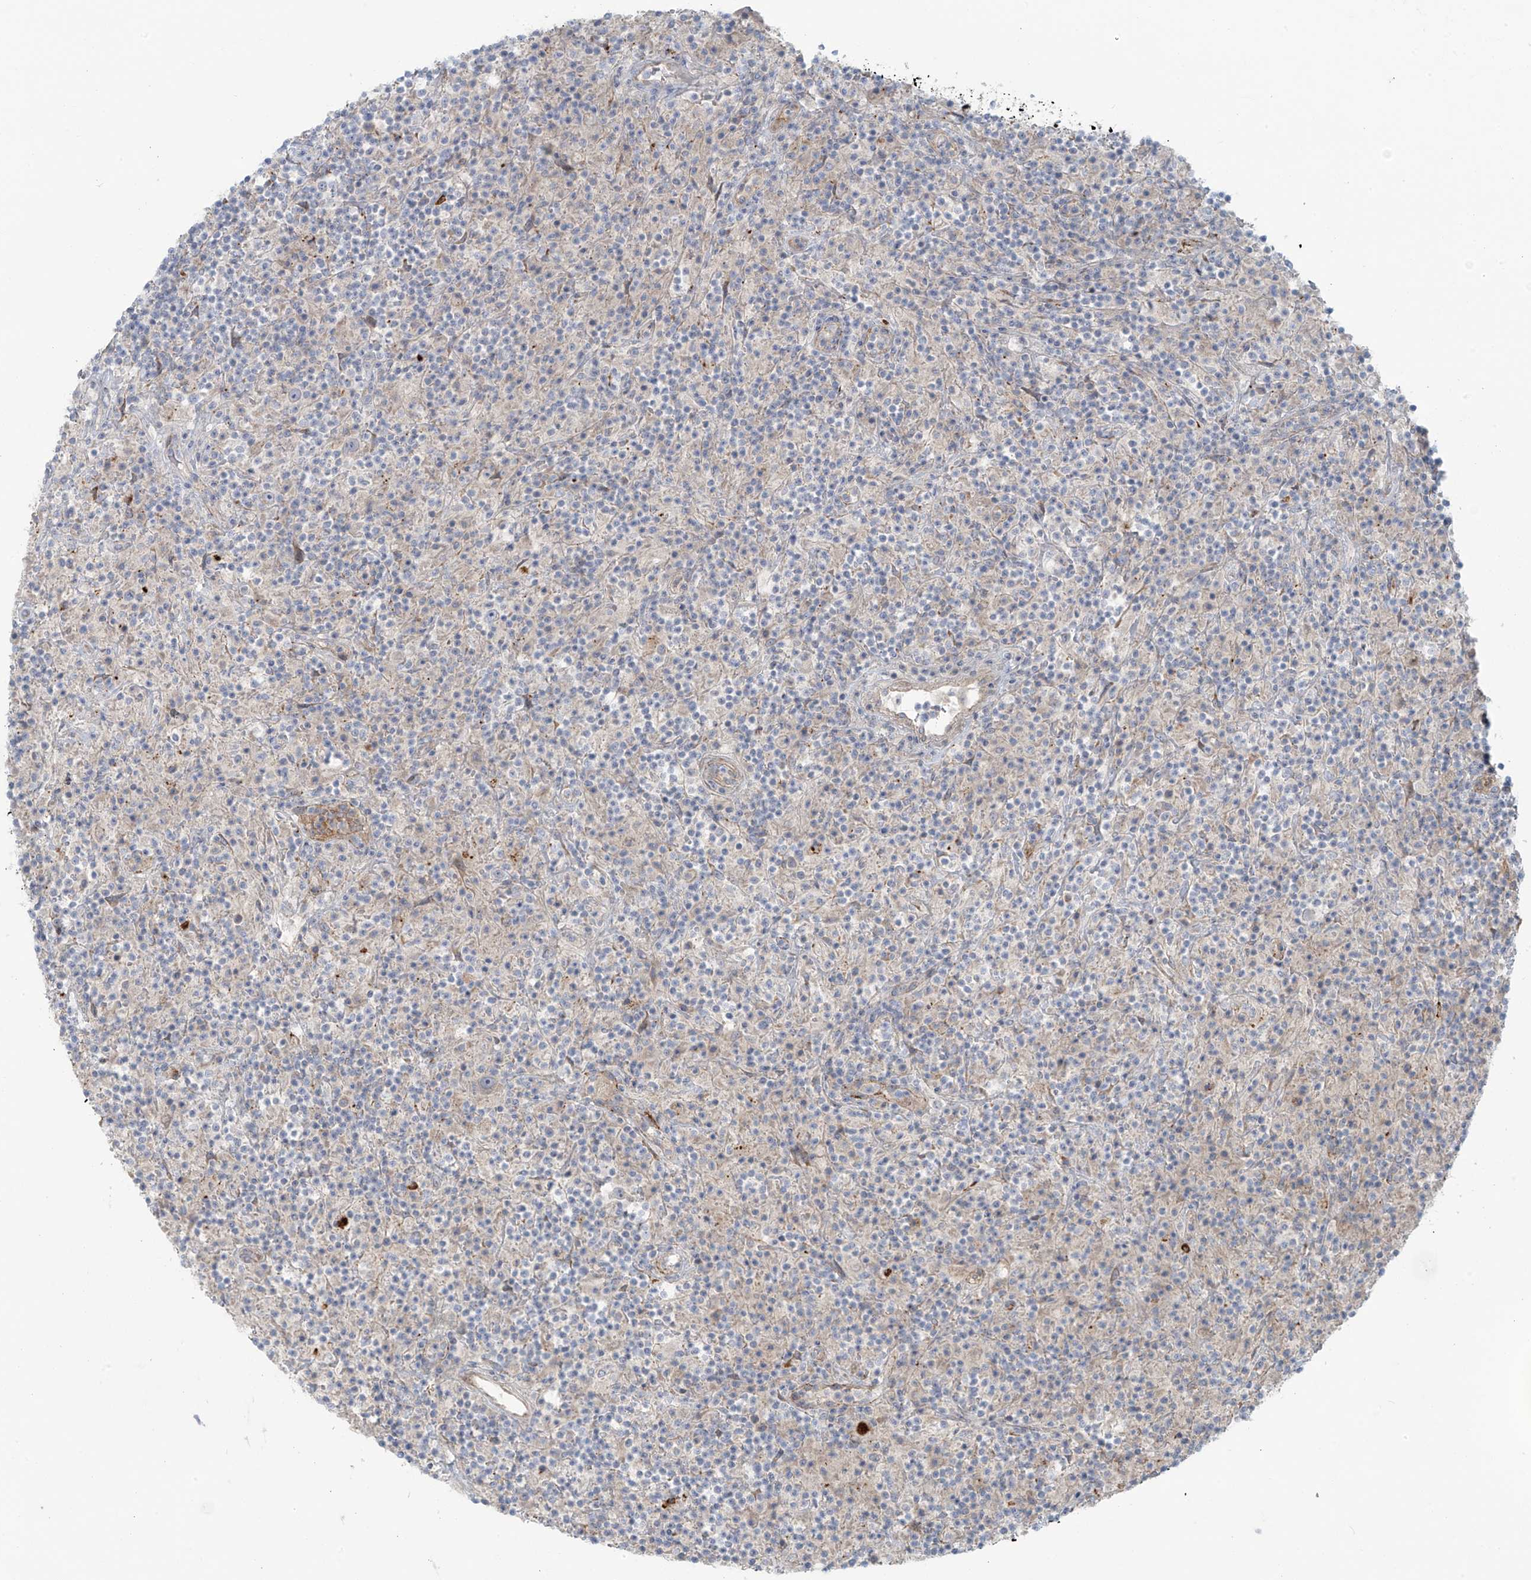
{"staining": {"intensity": "negative", "quantity": "none", "location": "none"}, "tissue": "lymphoma", "cell_type": "Tumor cells", "image_type": "cancer", "snomed": [{"axis": "morphology", "description": "Hodgkin's disease, NOS"}, {"axis": "topography", "description": "Lymph node"}], "caption": "Immunohistochemistry (IHC) histopathology image of neoplastic tissue: Hodgkin's disease stained with DAB (3,3'-diaminobenzidine) exhibits no significant protein staining in tumor cells.", "gene": "LZTS3", "patient": {"sex": "male", "age": 70}}